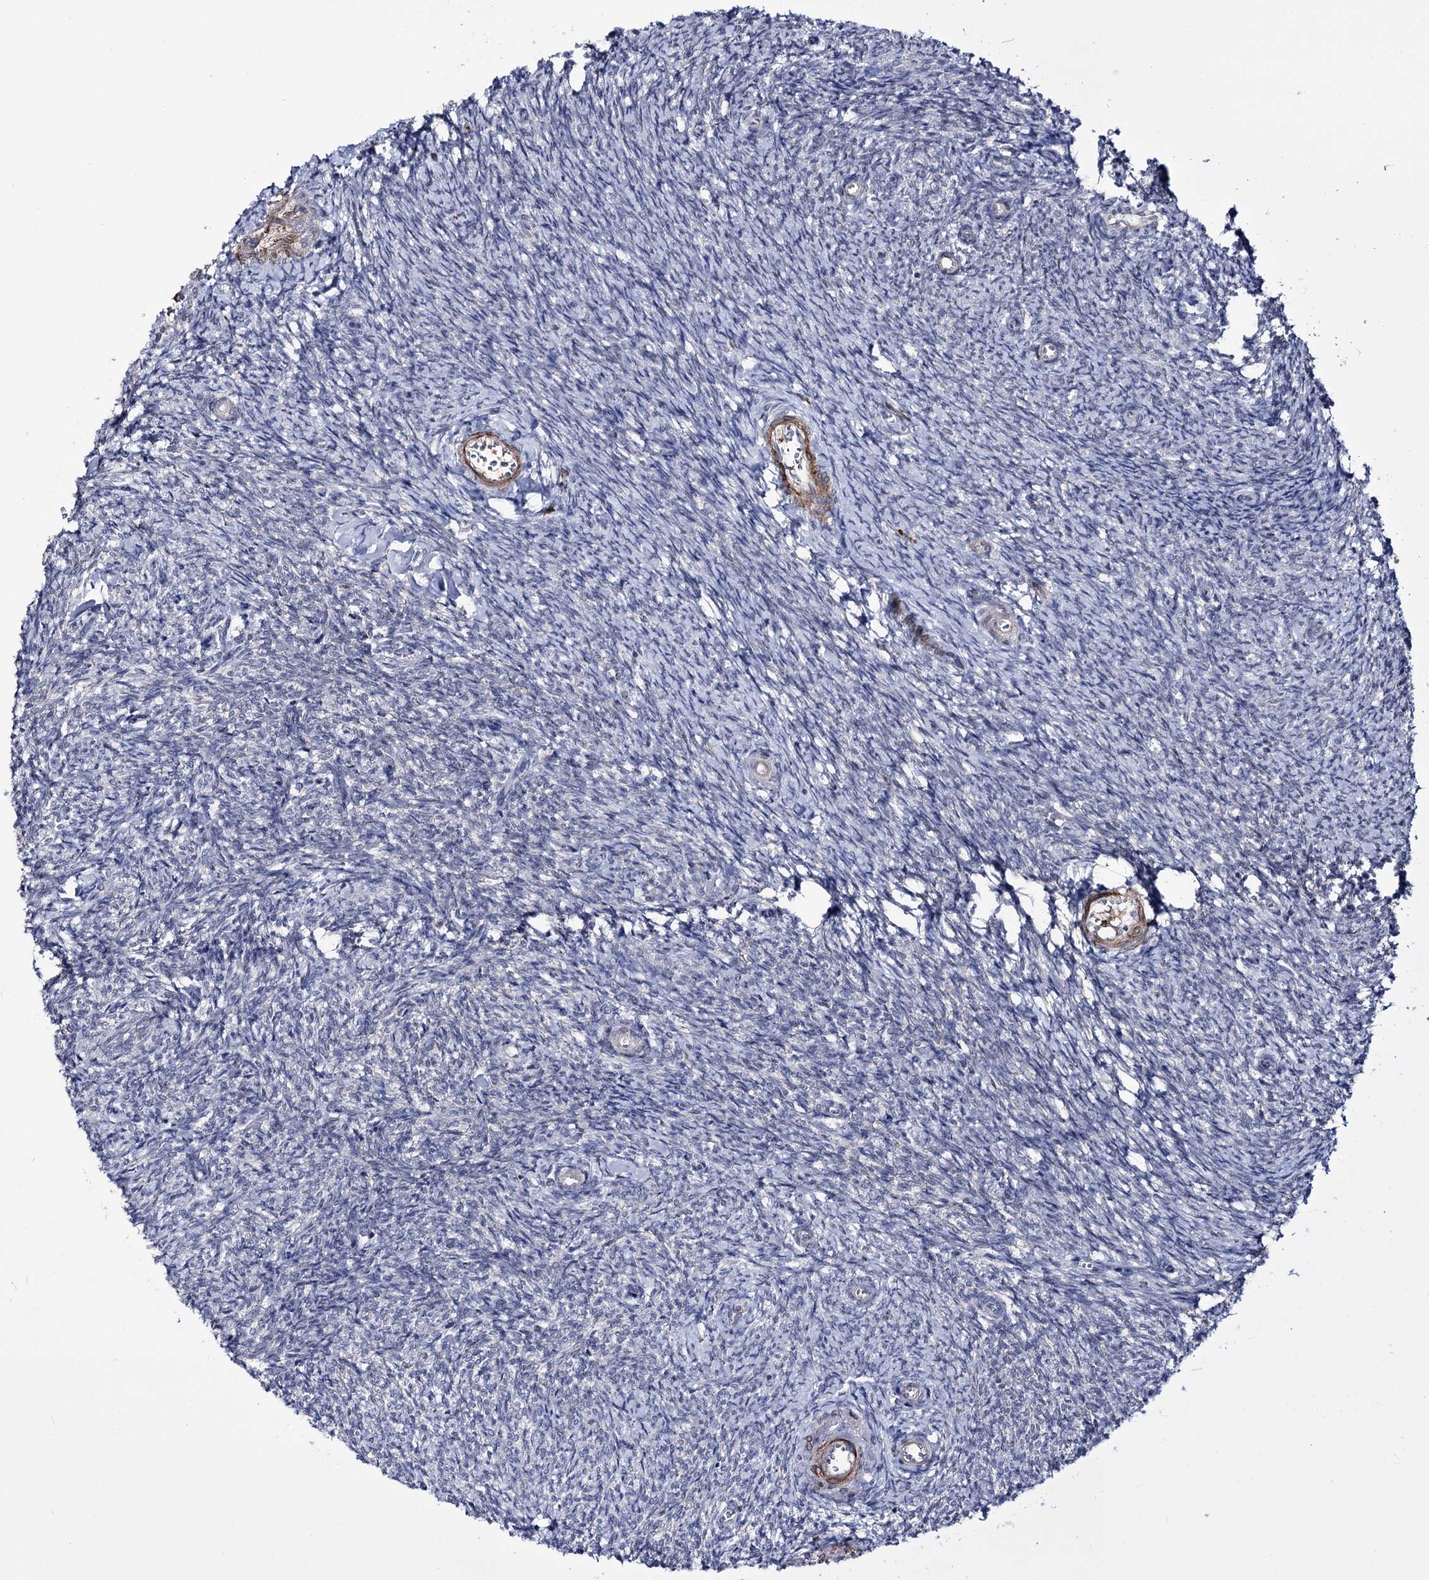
{"staining": {"intensity": "negative", "quantity": "none", "location": "none"}, "tissue": "ovary", "cell_type": "Ovarian stroma cells", "image_type": "normal", "snomed": [{"axis": "morphology", "description": "Normal tissue, NOS"}, {"axis": "topography", "description": "Ovary"}], "caption": "High power microscopy histopathology image of an IHC photomicrograph of benign ovary, revealing no significant positivity in ovarian stroma cells.", "gene": "PPRC1", "patient": {"sex": "female", "age": 44}}